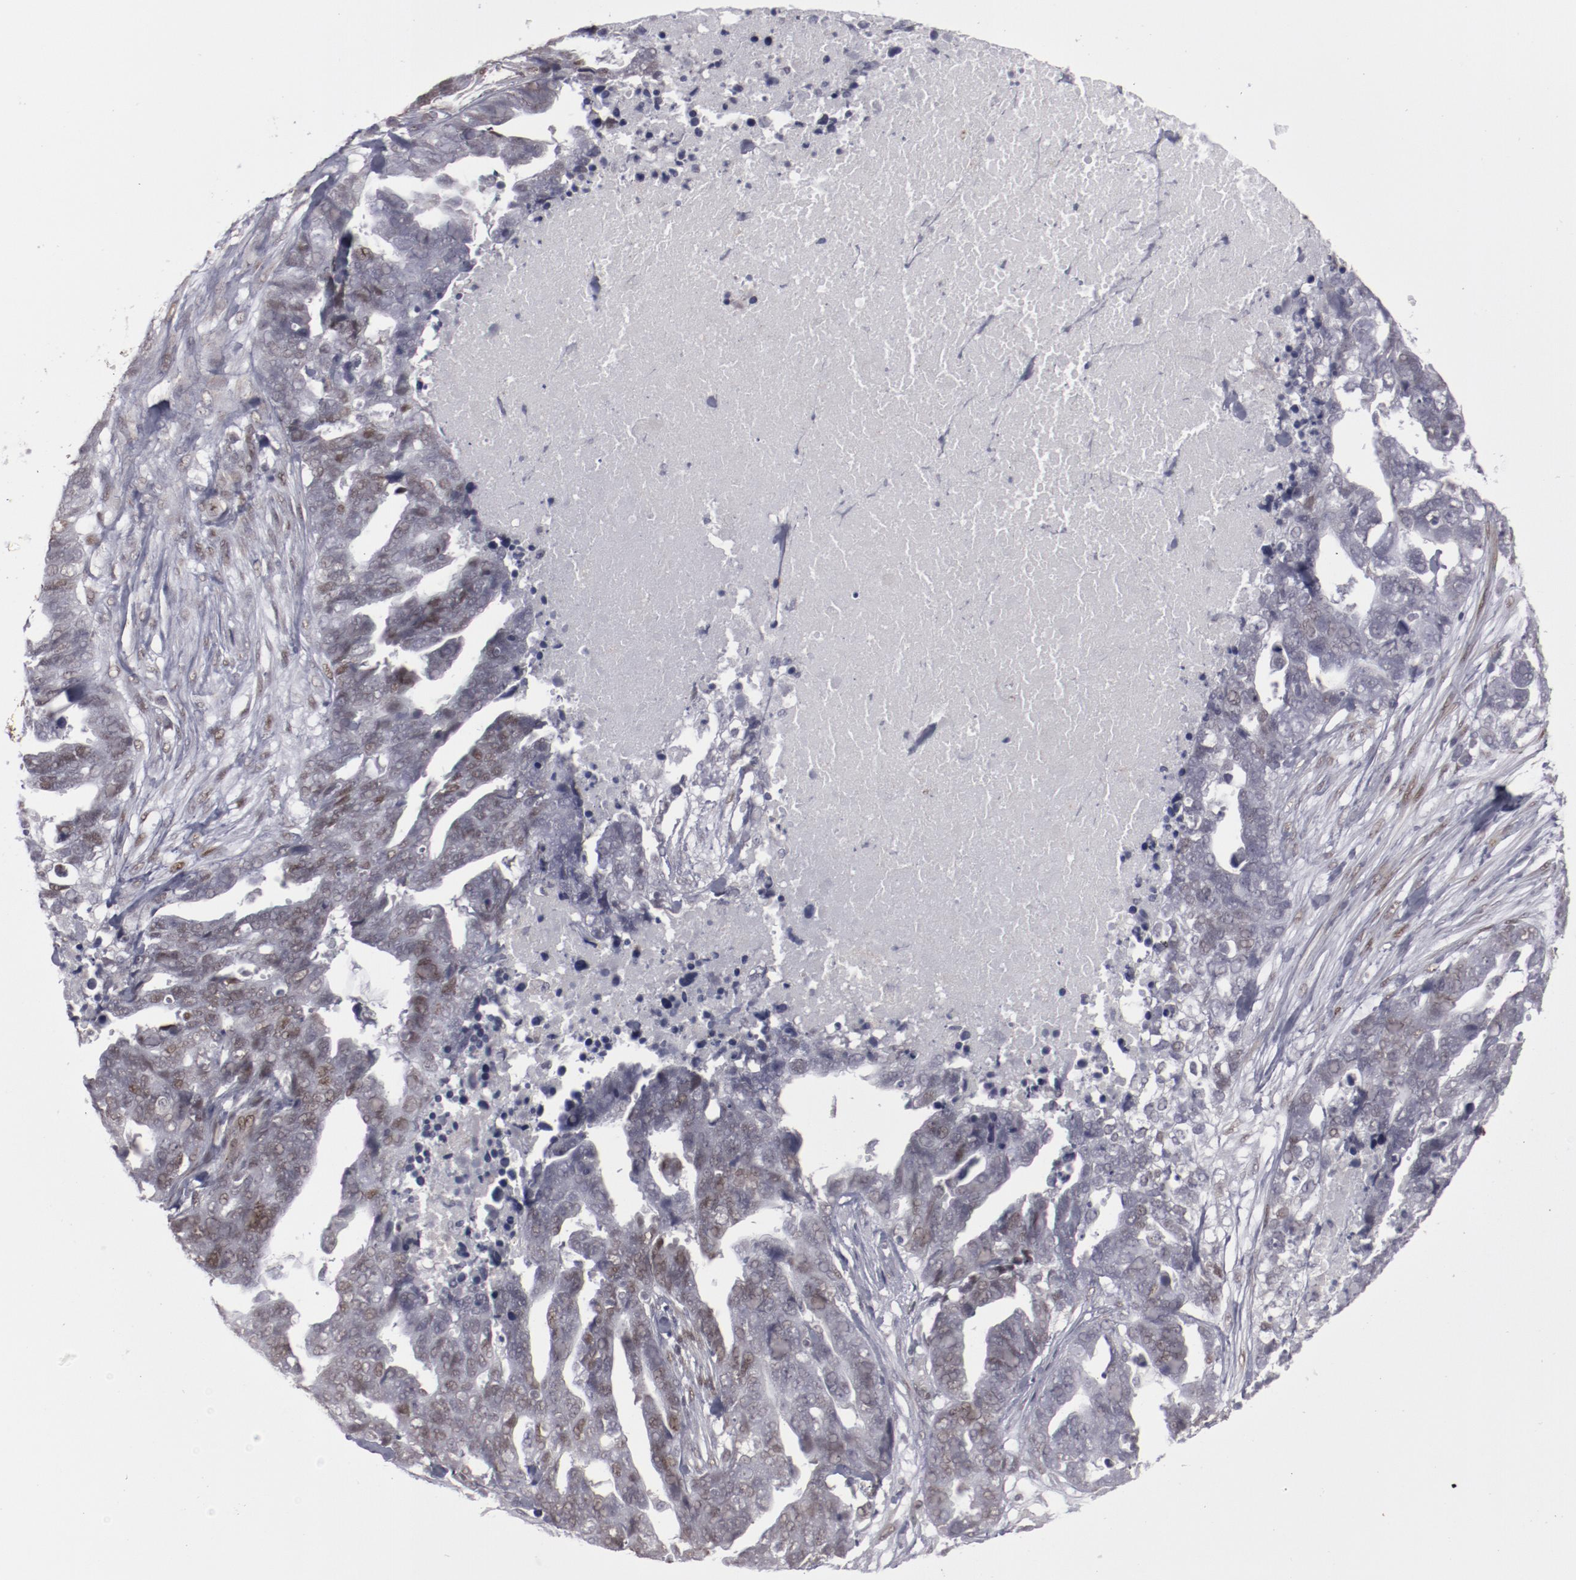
{"staining": {"intensity": "negative", "quantity": "none", "location": "none"}, "tissue": "ovarian cancer", "cell_type": "Tumor cells", "image_type": "cancer", "snomed": [{"axis": "morphology", "description": "Normal tissue, NOS"}, {"axis": "morphology", "description": "Cystadenocarcinoma, serous, NOS"}, {"axis": "topography", "description": "Fallopian tube"}, {"axis": "topography", "description": "Ovary"}], "caption": "Ovarian cancer was stained to show a protein in brown. There is no significant positivity in tumor cells.", "gene": "LEF1", "patient": {"sex": "female", "age": 56}}